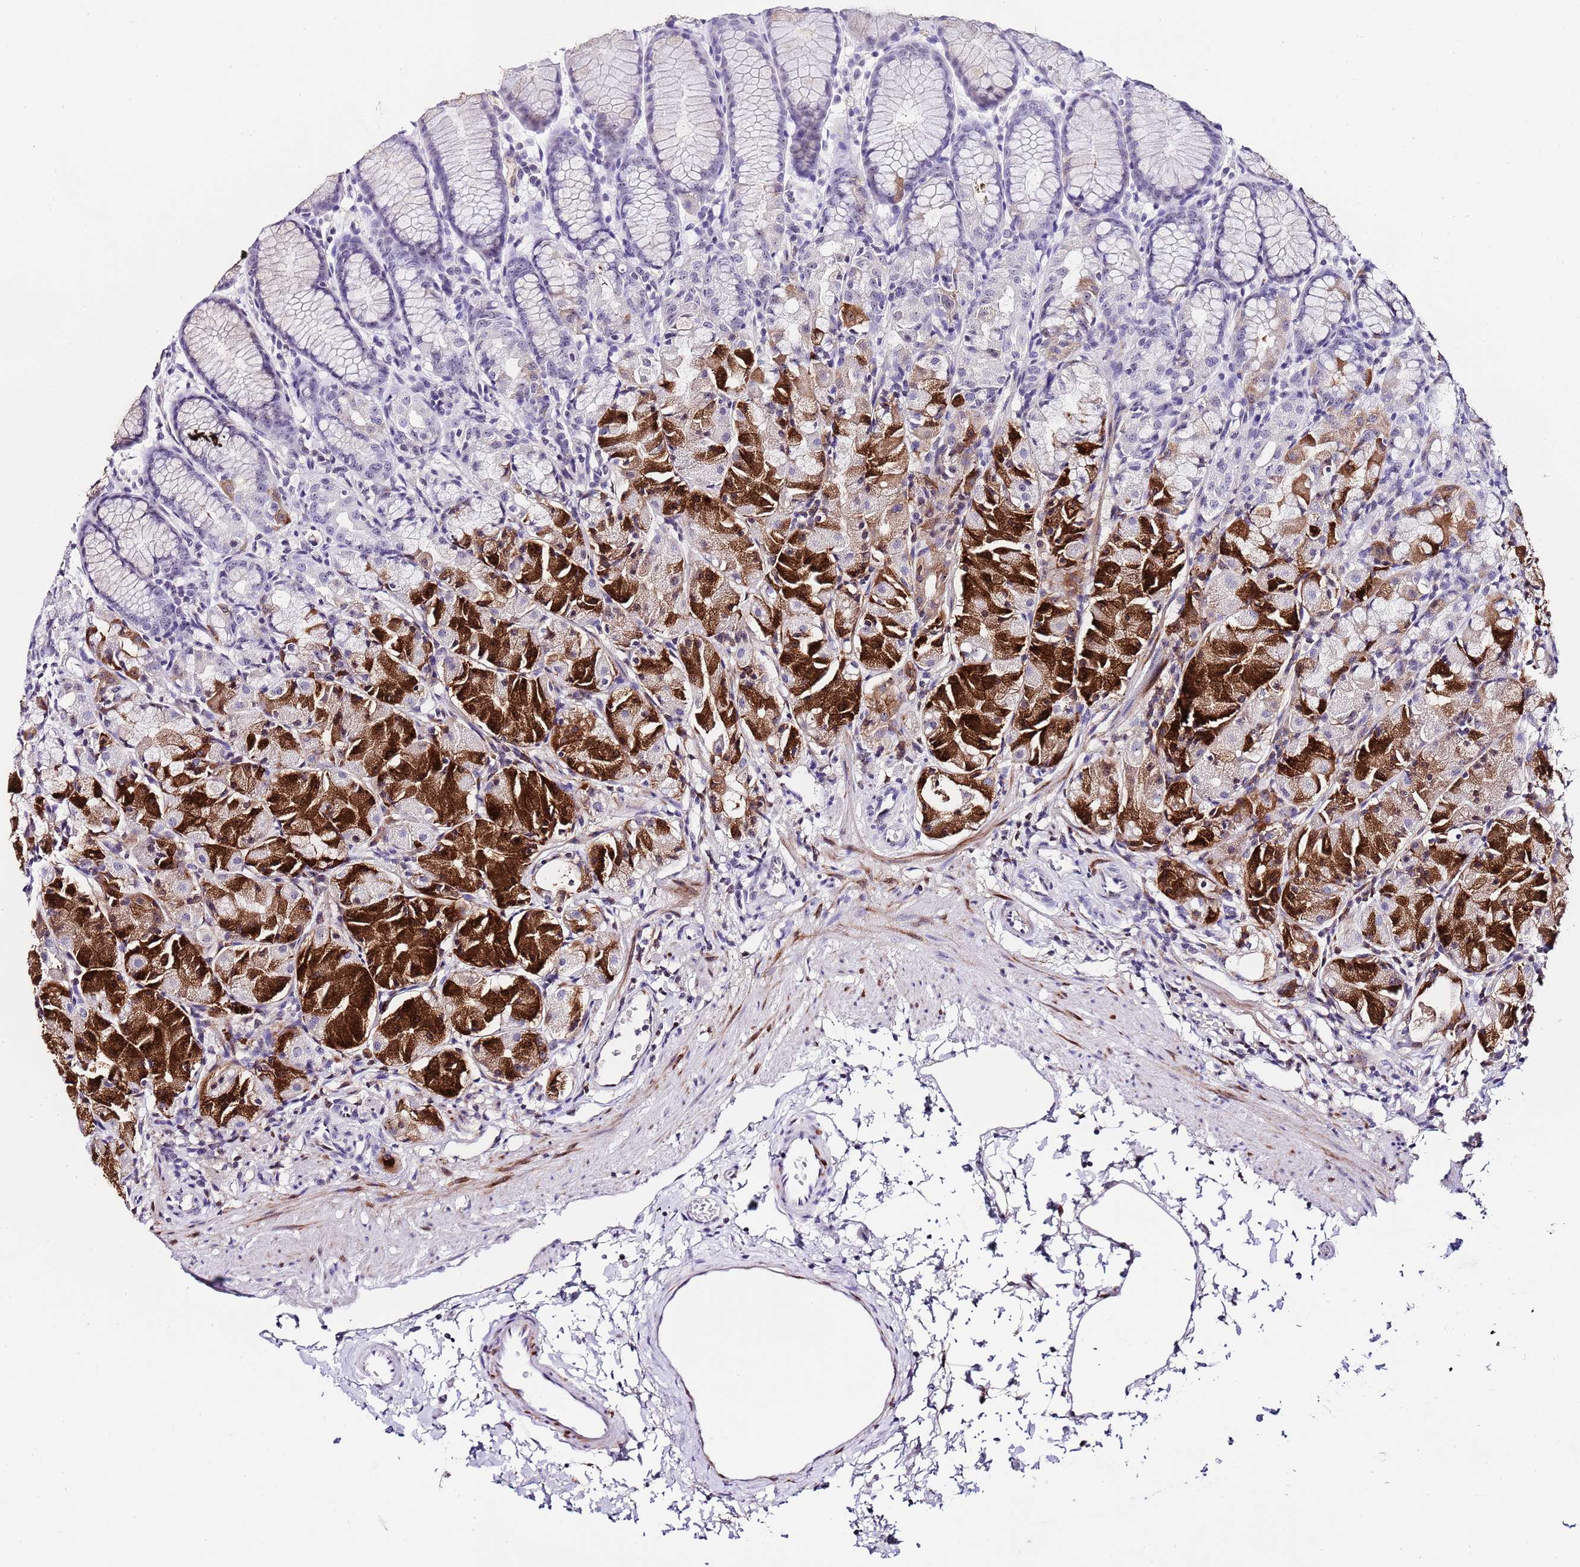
{"staining": {"intensity": "strong", "quantity": "<25%", "location": "cytoplasmic/membranous"}, "tissue": "stomach", "cell_type": "Glandular cells", "image_type": "normal", "snomed": [{"axis": "morphology", "description": "Normal tissue, NOS"}, {"axis": "topography", "description": "Stomach, upper"}], "caption": "A medium amount of strong cytoplasmic/membranous positivity is seen in about <25% of glandular cells in normal stomach. The protein is stained brown, and the nuclei are stained in blue (DAB (3,3'-diaminobenzidine) IHC with brightfield microscopy, high magnification).", "gene": "NOP56", "patient": {"sex": "male", "age": 47}}